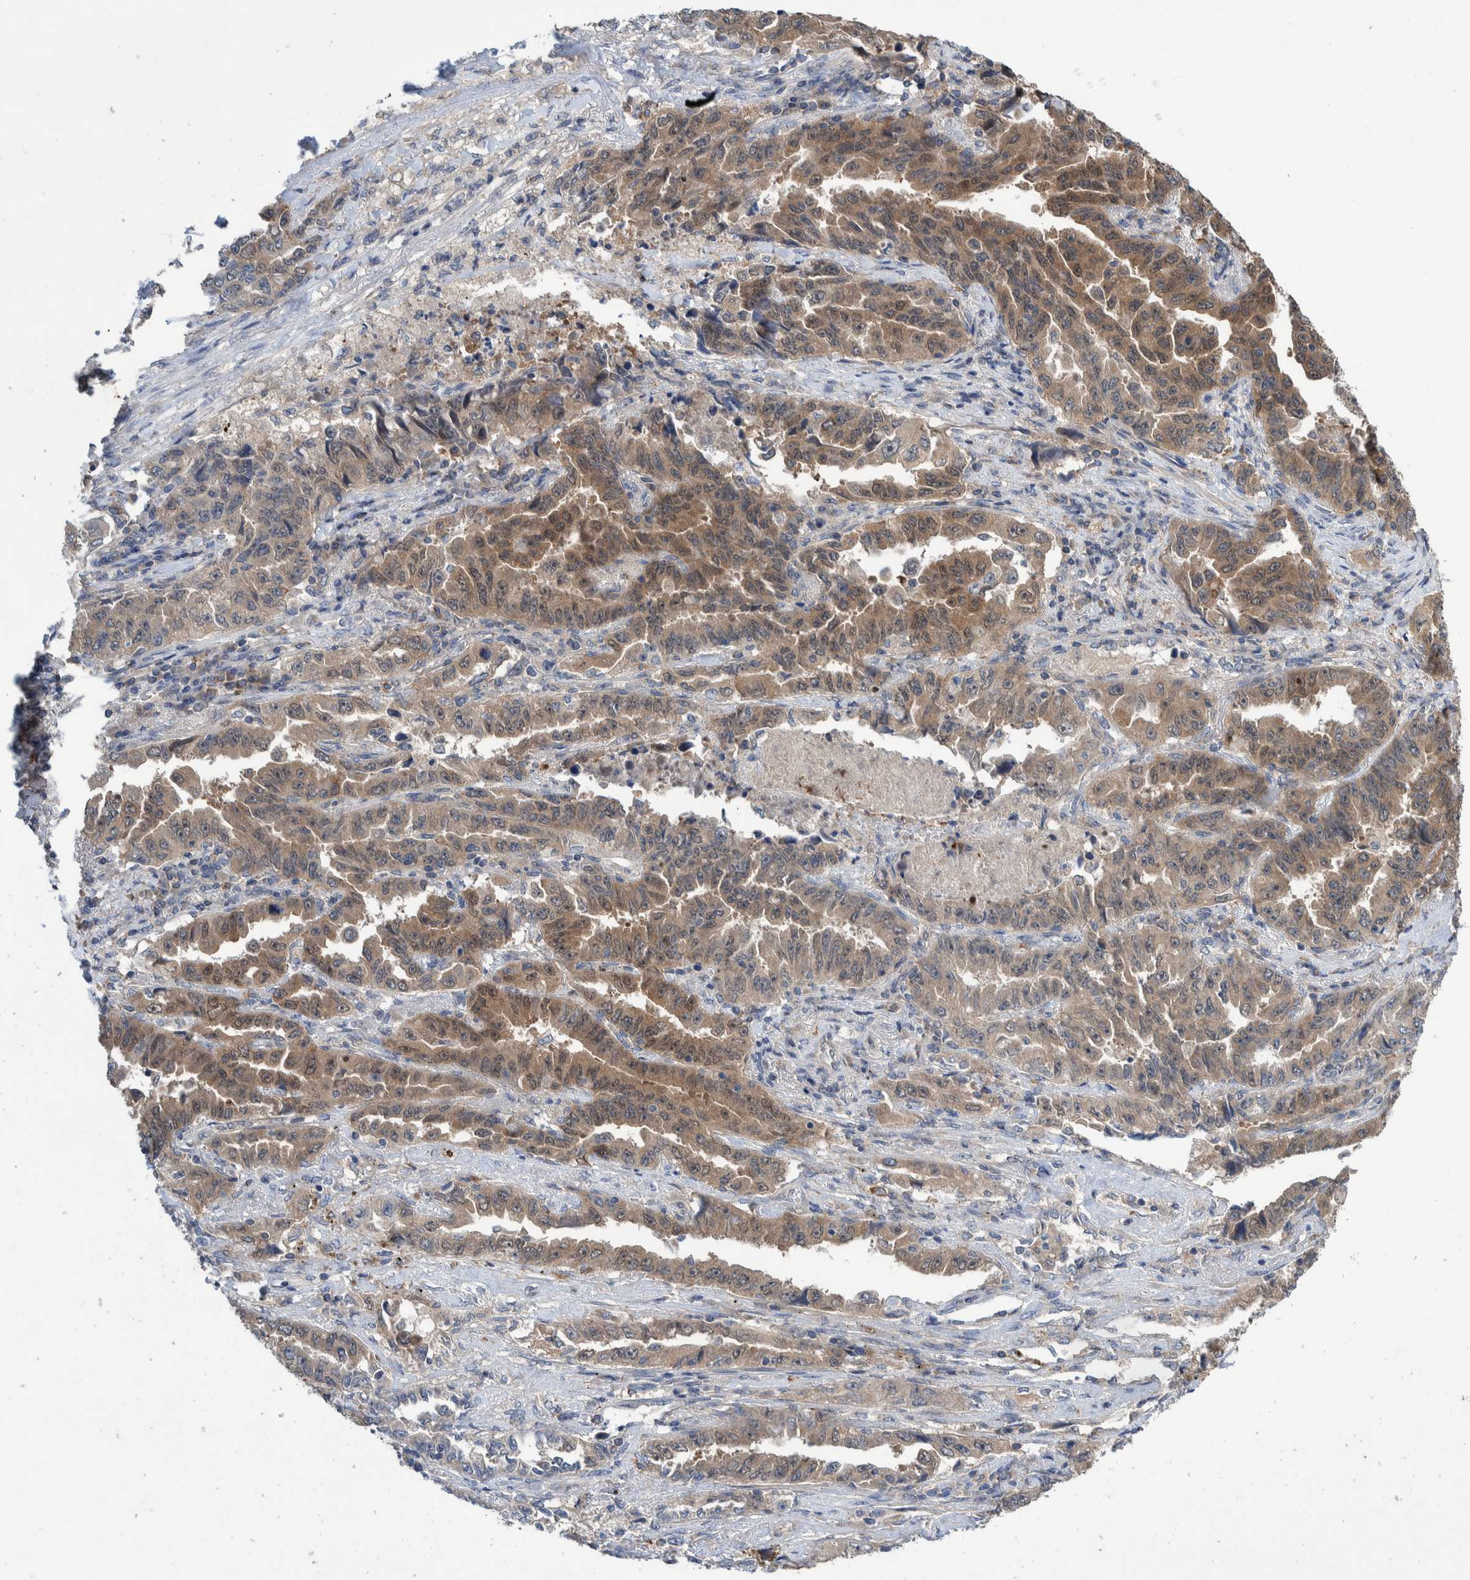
{"staining": {"intensity": "moderate", "quantity": "25%-75%", "location": "cytoplasmic/membranous"}, "tissue": "lung cancer", "cell_type": "Tumor cells", "image_type": "cancer", "snomed": [{"axis": "morphology", "description": "Adenocarcinoma, NOS"}, {"axis": "topography", "description": "Lung"}], "caption": "Immunohistochemistry of human lung cancer (adenocarcinoma) shows medium levels of moderate cytoplasmic/membranous expression in approximately 25%-75% of tumor cells.", "gene": "PLPBP", "patient": {"sex": "female", "age": 51}}